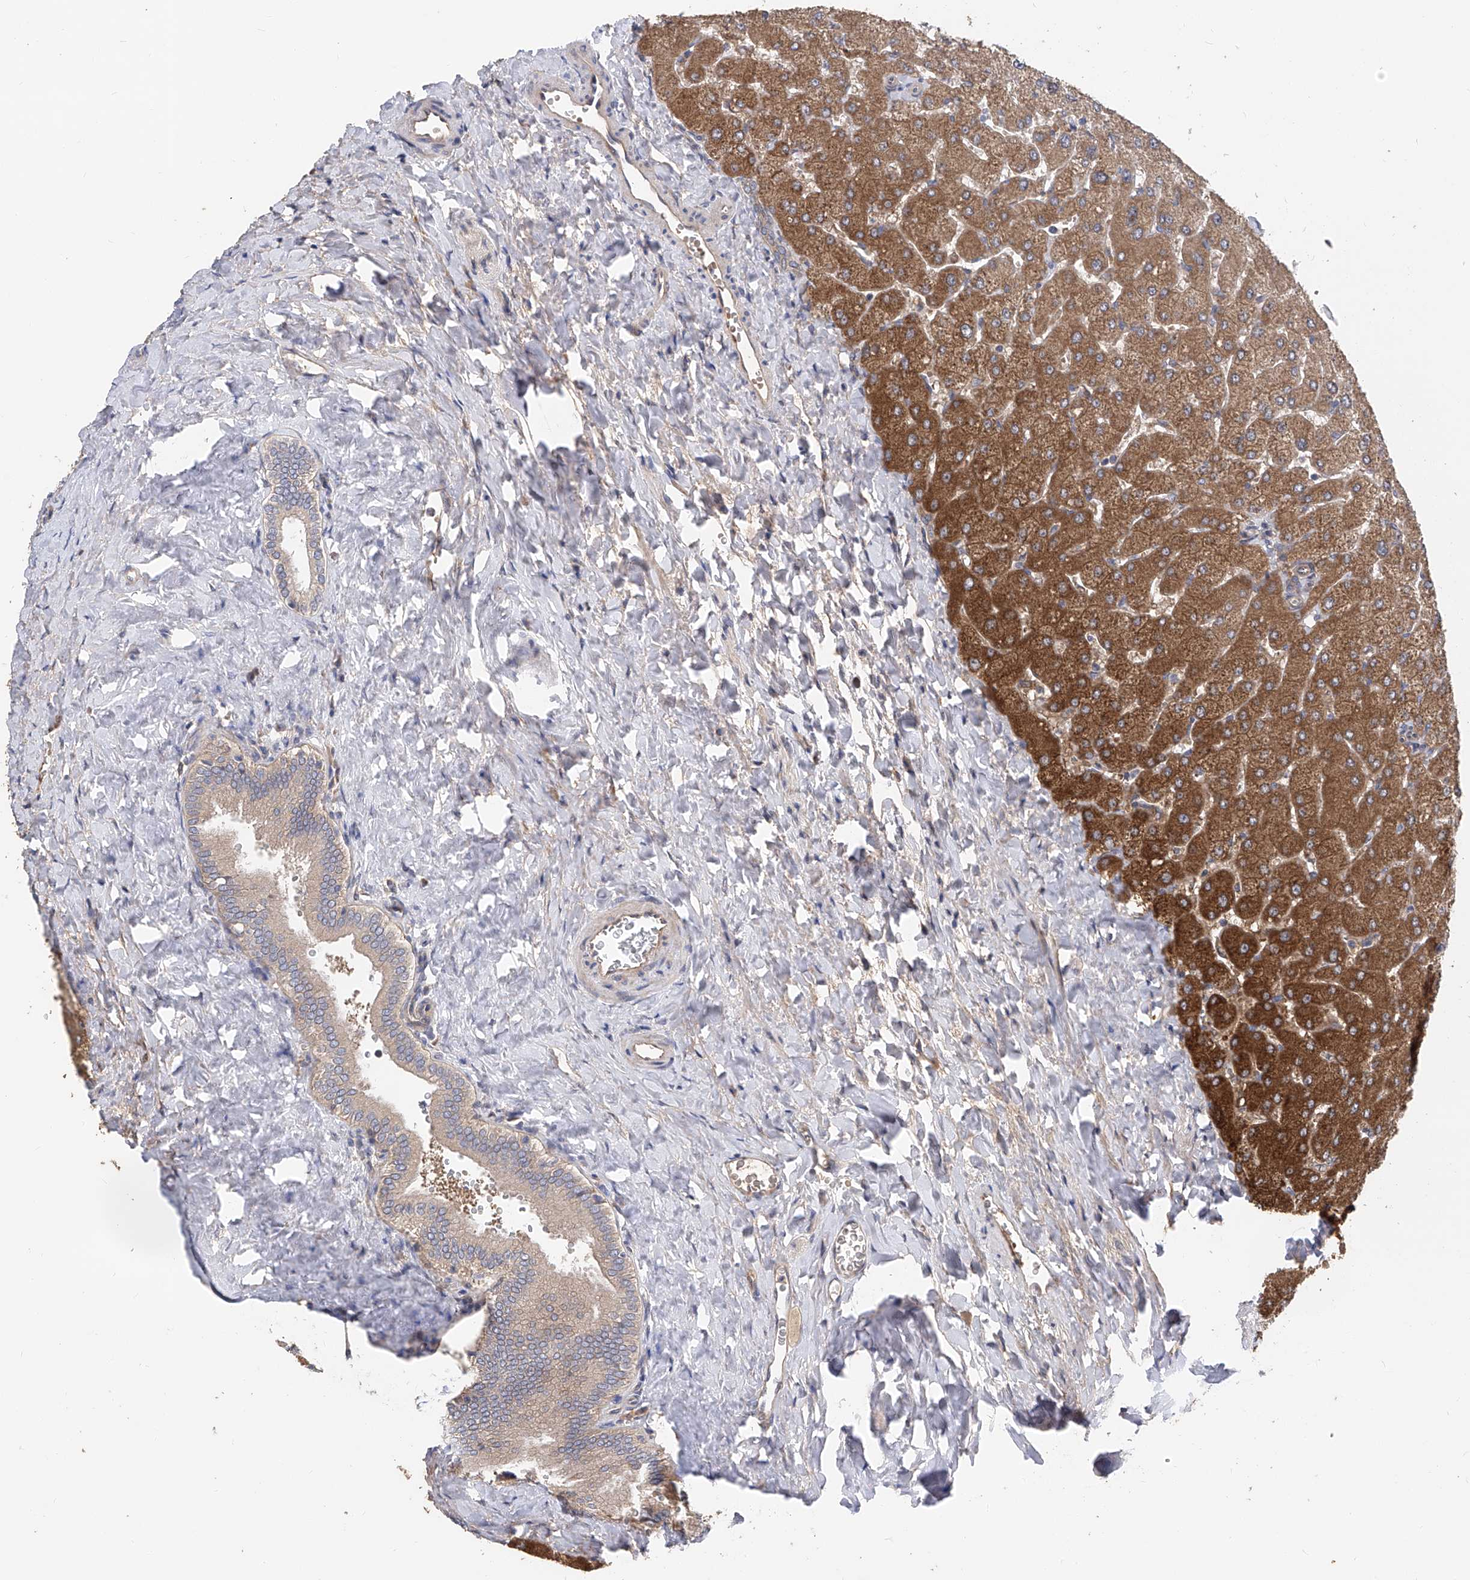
{"staining": {"intensity": "negative", "quantity": "none", "location": "none"}, "tissue": "liver", "cell_type": "Cholangiocytes", "image_type": "normal", "snomed": [{"axis": "morphology", "description": "Normal tissue, NOS"}, {"axis": "topography", "description": "Liver"}], "caption": "Immunohistochemical staining of unremarkable liver reveals no significant expression in cholangiocytes. (Brightfield microscopy of DAB (3,3'-diaminobenzidine) immunohistochemistry at high magnification).", "gene": "PTK2", "patient": {"sex": "male", "age": 55}}